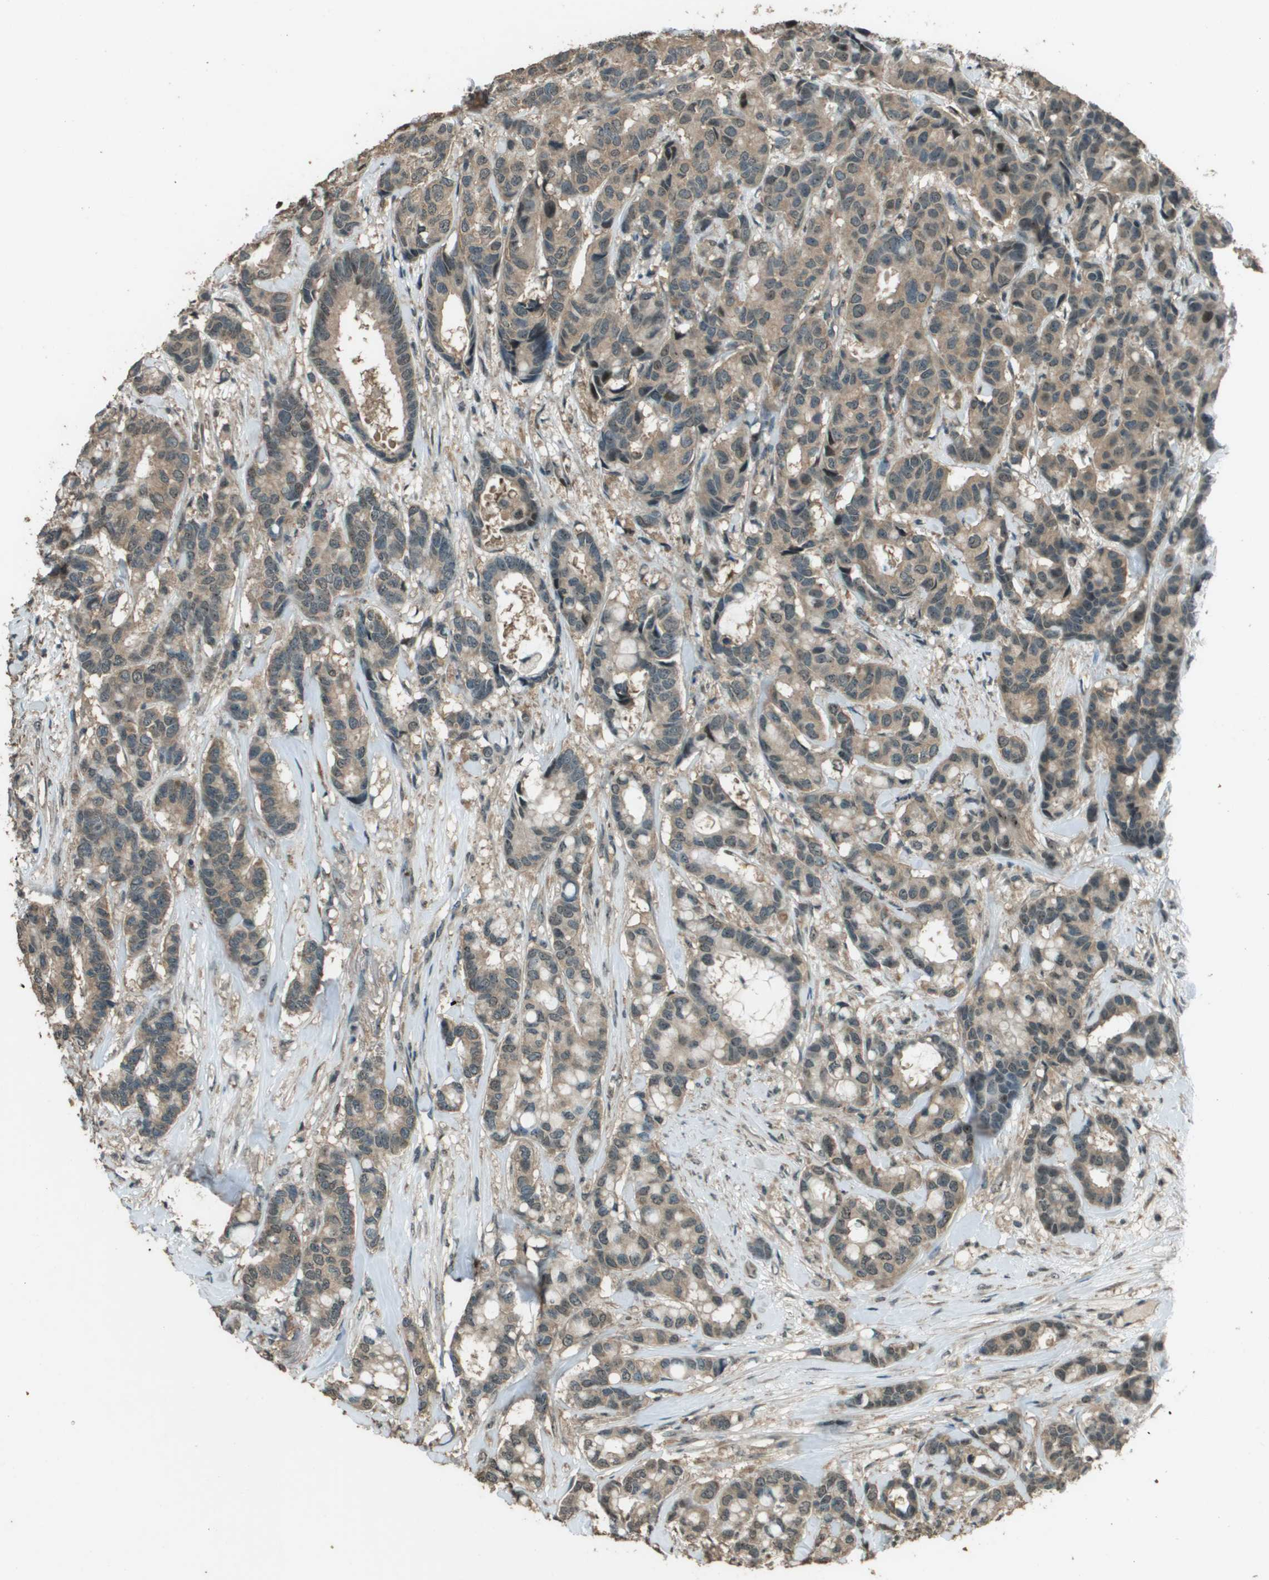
{"staining": {"intensity": "moderate", "quantity": ">75%", "location": "cytoplasmic/membranous"}, "tissue": "breast cancer", "cell_type": "Tumor cells", "image_type": "cancer", "snomed": [{"axis": "morphology", "description": "Duct carcinoma"}, {"axis": "topography", "description": "Breast"}], "caption": "Breast invasive ductal carcinoma was stained to show a protein in brown. There is medium levels of moderate cytoplasmic/membranous staining in approximately >75% of tumor cells.", "gene": "SDC3", "patient": {"sex": "female", "age": 87}}